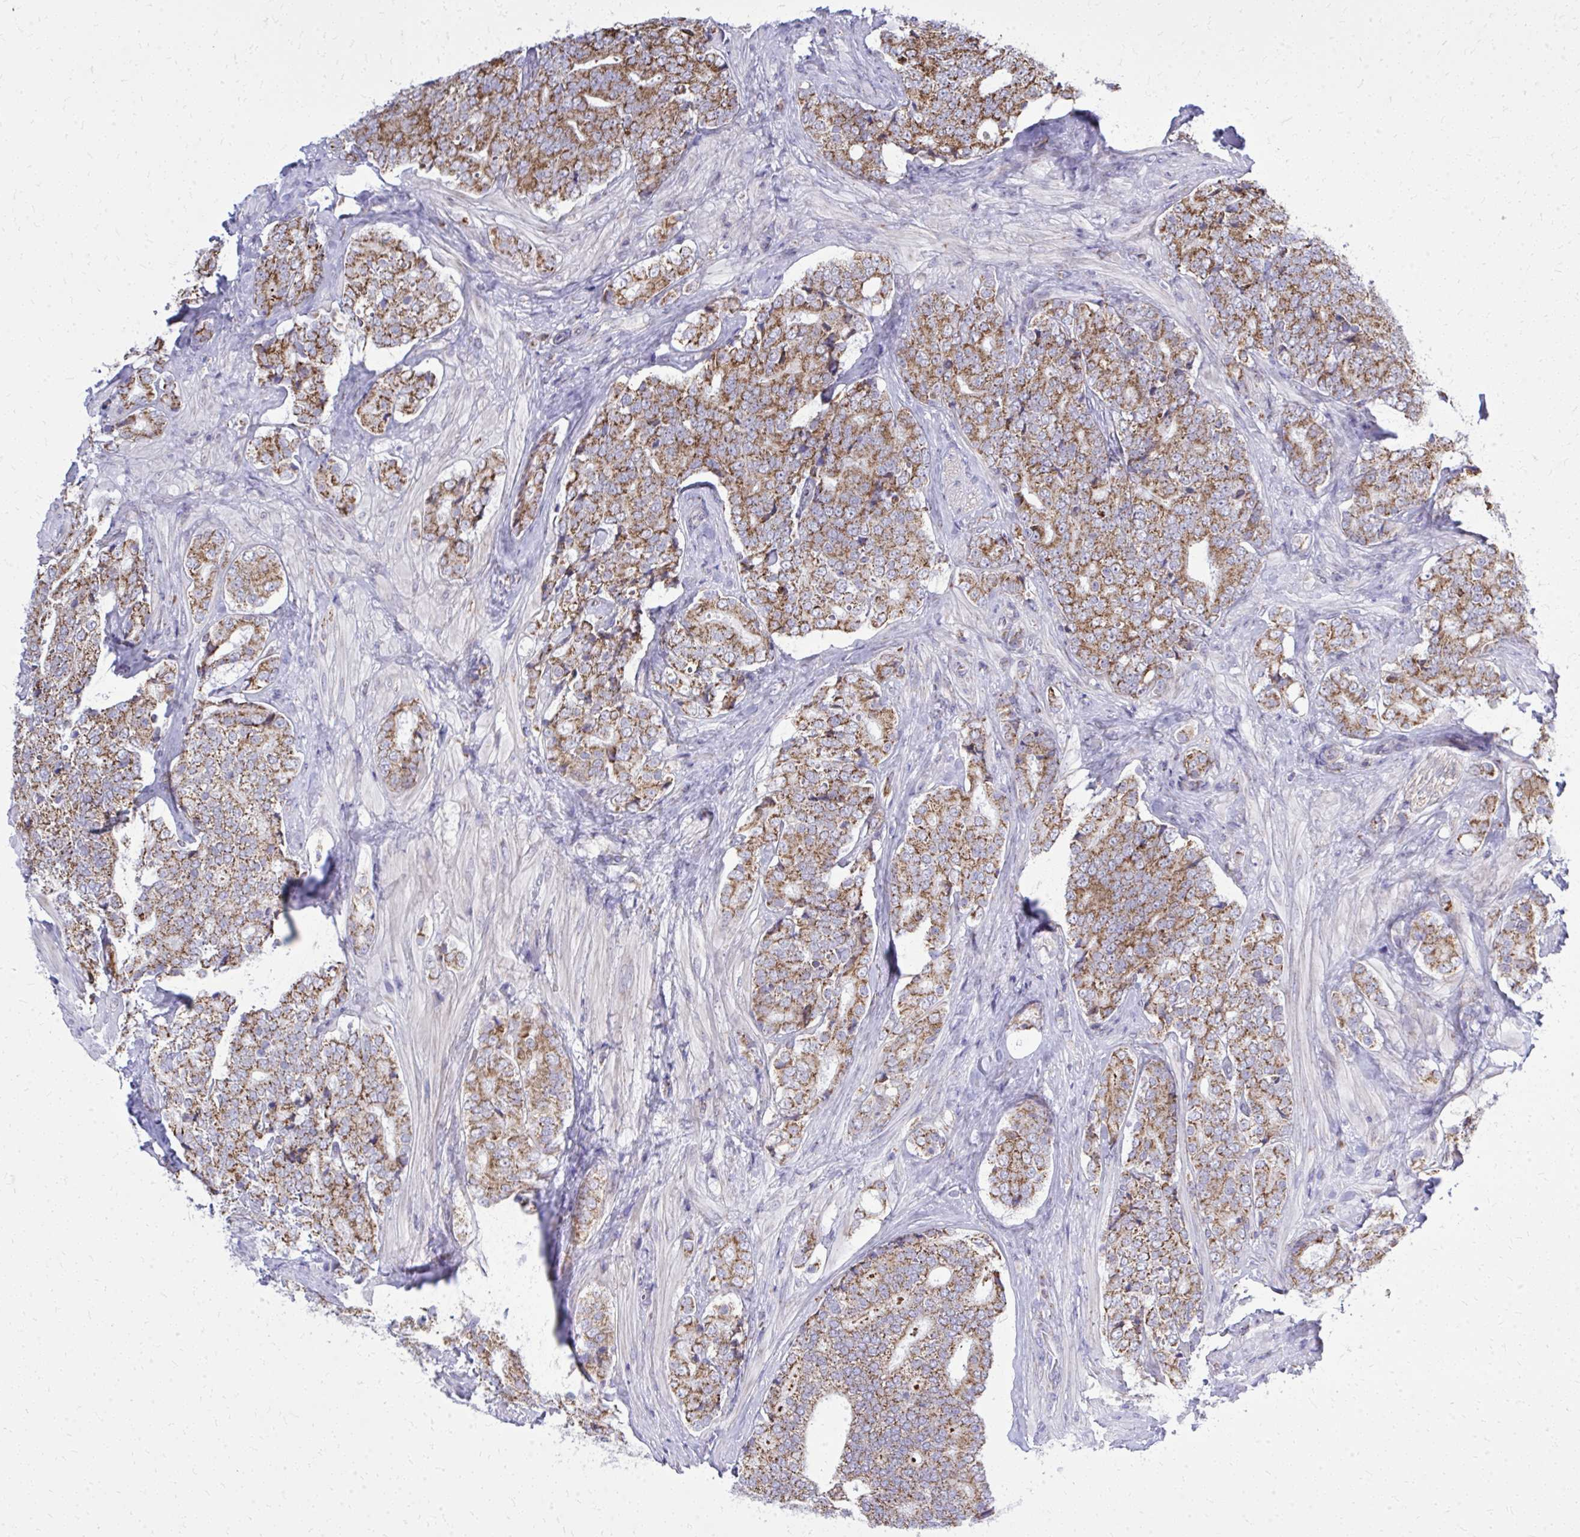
{"staining": {"intensity": "moderate", "quantity": ">75%", "location": "cytoplasmic/membranous"}, "tissue": "prostate cancer", "cell_type": "Tumor cells", "image_type": "cancer", "snomed": [{"axis": "morphology", "description": "Adenocarcinoma, High grade"}, {"axis": "topography", "description": "Prostate"}], "caption": "Adenocarcinoma (high-grade) (prostate) stained with a protein marker displays moderate staining in tumor cells.", "gene": "ZNF362", "patient": {"sex": "male", "age": 62}}